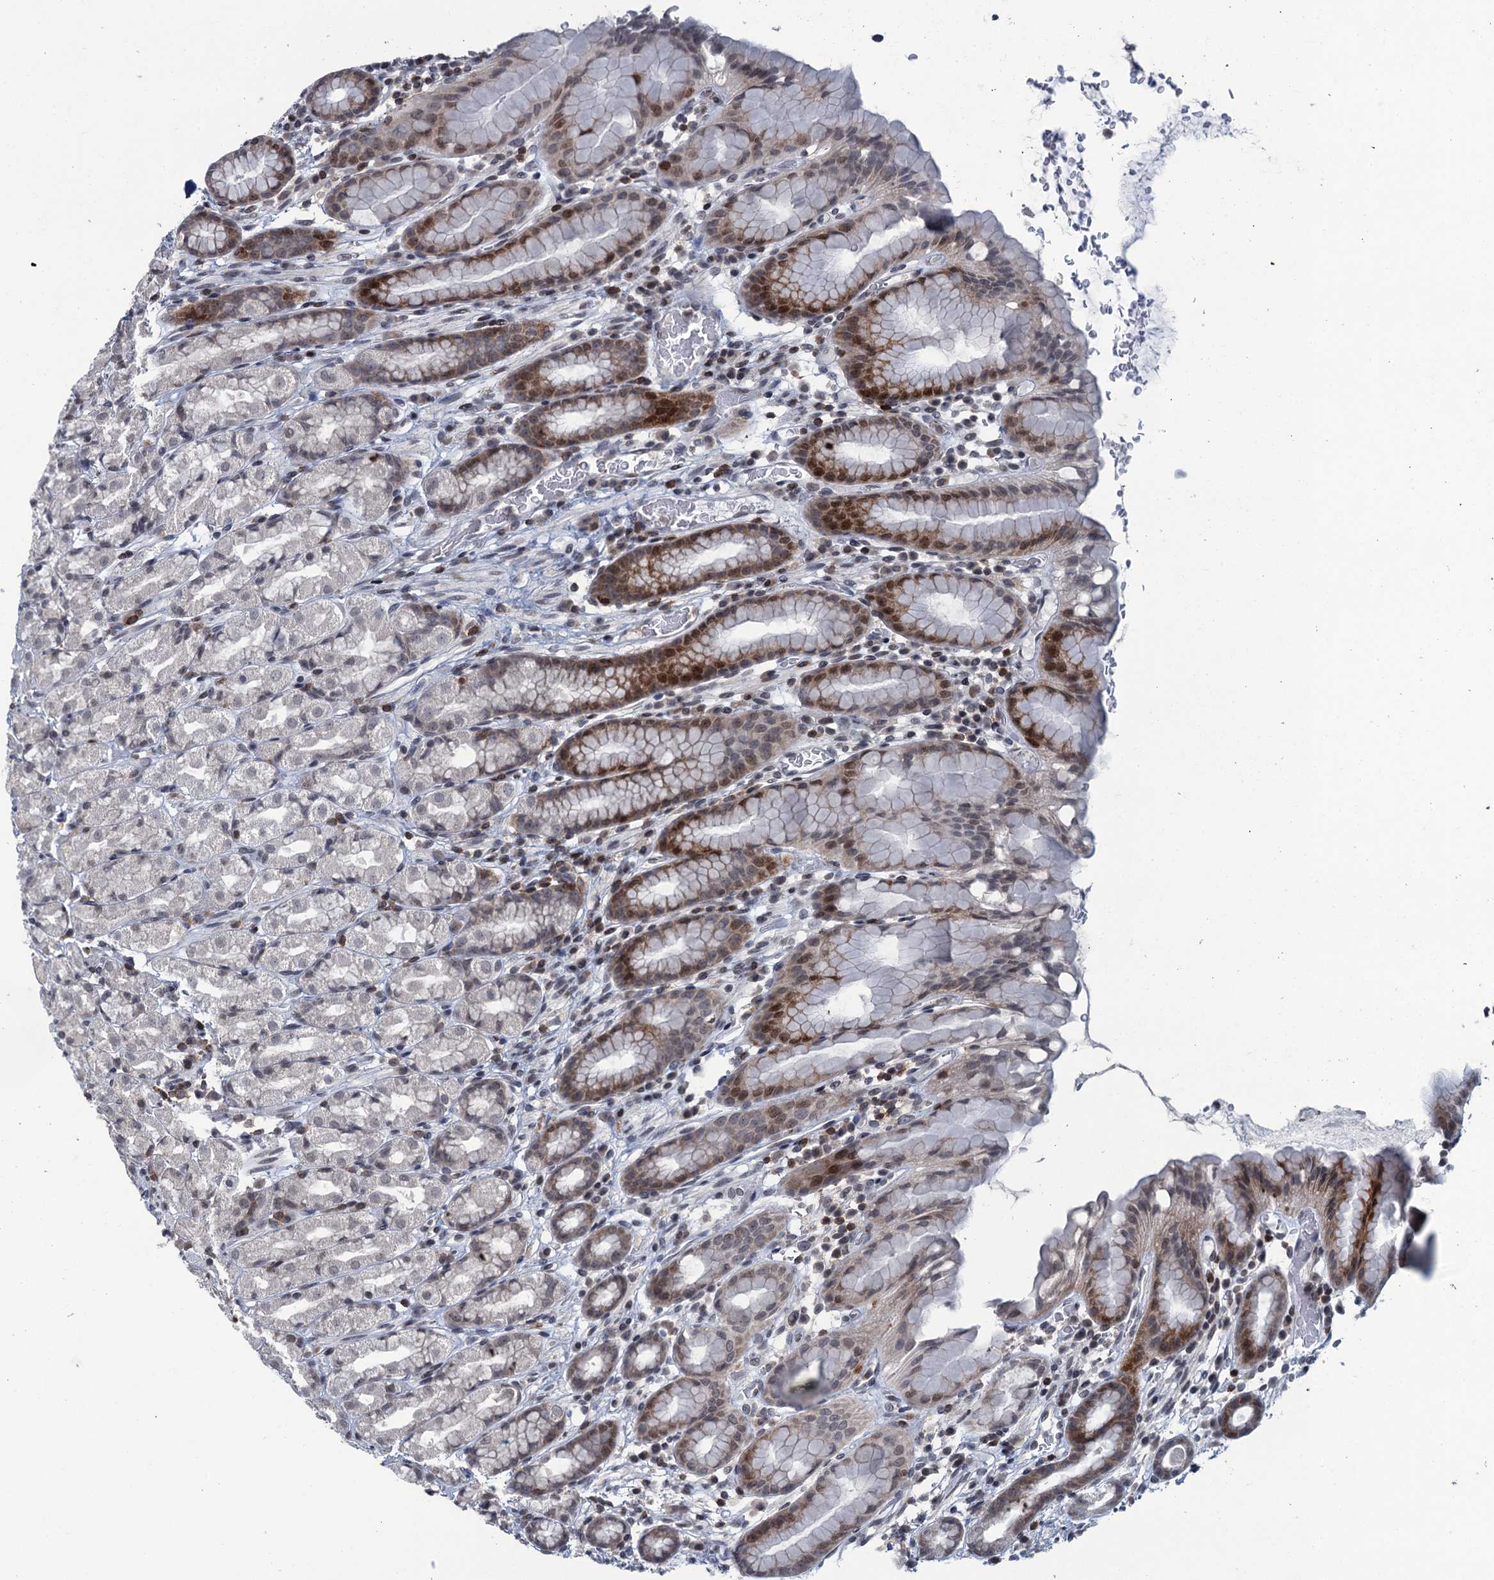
{"staining": {"intensity": "moderate", "quantity": "<25%", "location": "cytoplasmic/membranous,nuclear"}, "tissue": "stomach", "cell_type": "Glandular cells", "image_type": "normal", "snomed": [{"axis": "morphology", "description": "Normal tissue, NOS"}, {"axis": "topography", "description": "Stomach, upper"}, {"axis": "topography", "description": "Stomach, lower"}, {"axis": "topography", "description": "Small intestine"}], "caption": "Protein expression analysis of benign stomach shows moderate cytoplasmic/membranous,nuclear positivity in approximately <25% of glandular cells.", "gene": "FYB1", "patient": {"sex": "male", "age": 68}}